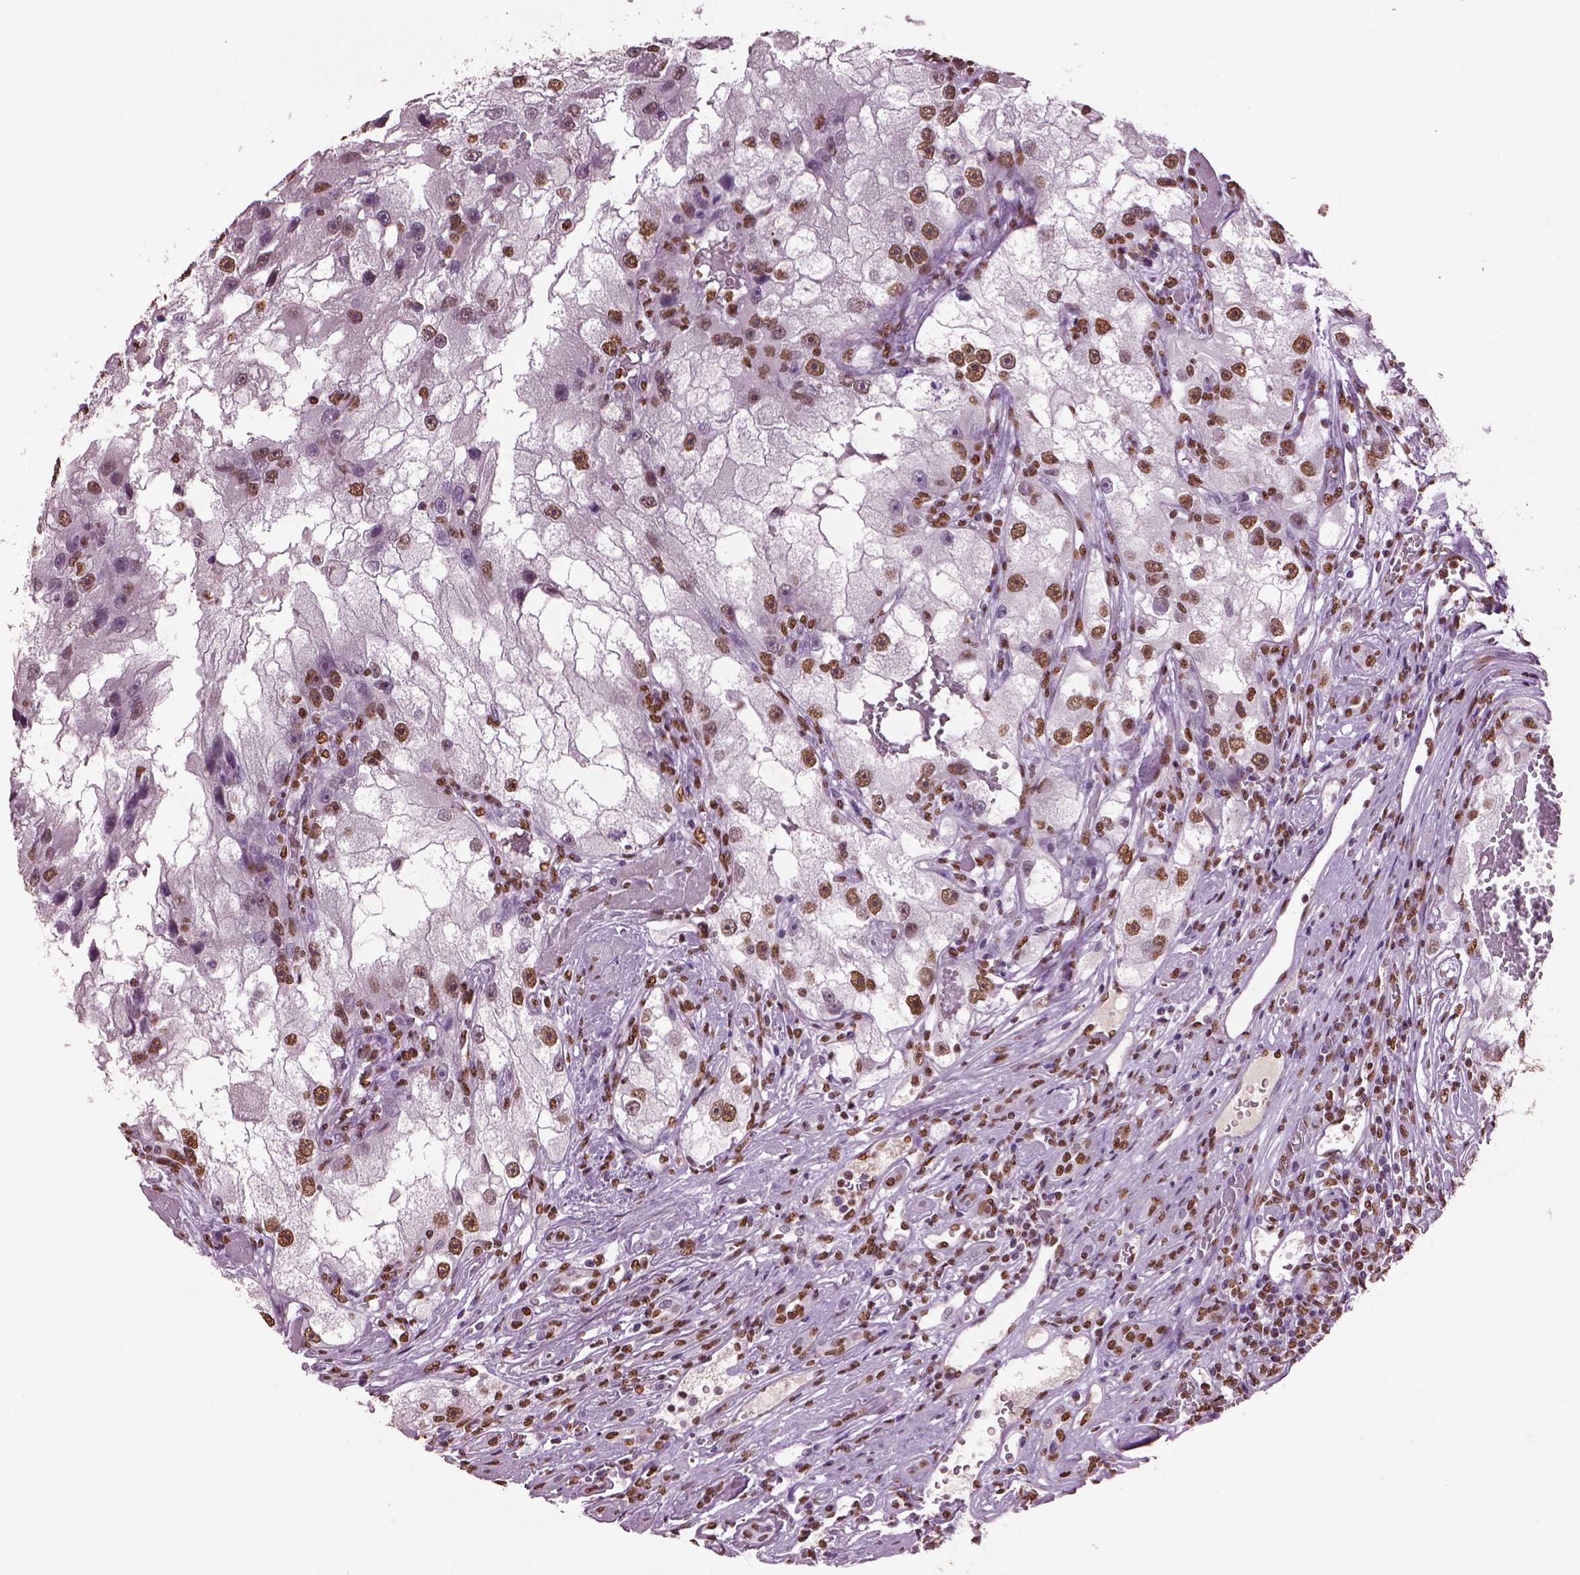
{"staining": {"intensity": "moderate", "quantity": ">75%", "location": "nuclear"}, "tissue": "renal cancer", "cell_type": "Tumor cells", "image_type": "cancer", "snomed": [{"axis": "morphology", "description": "Adenocarcinoma, NOS"}, {"axis": "topography", "description": "Kidney"}], "caption": "IHC (DAB (3,3'-diaminobenzidine)) staining of human renal cancer displays moderate nuclear protein positivity in about >75% of tumor cells. Nuclei are stained in blue.", "gene": "DDX3X", "patient": {"sex": "male", "age": 63}}